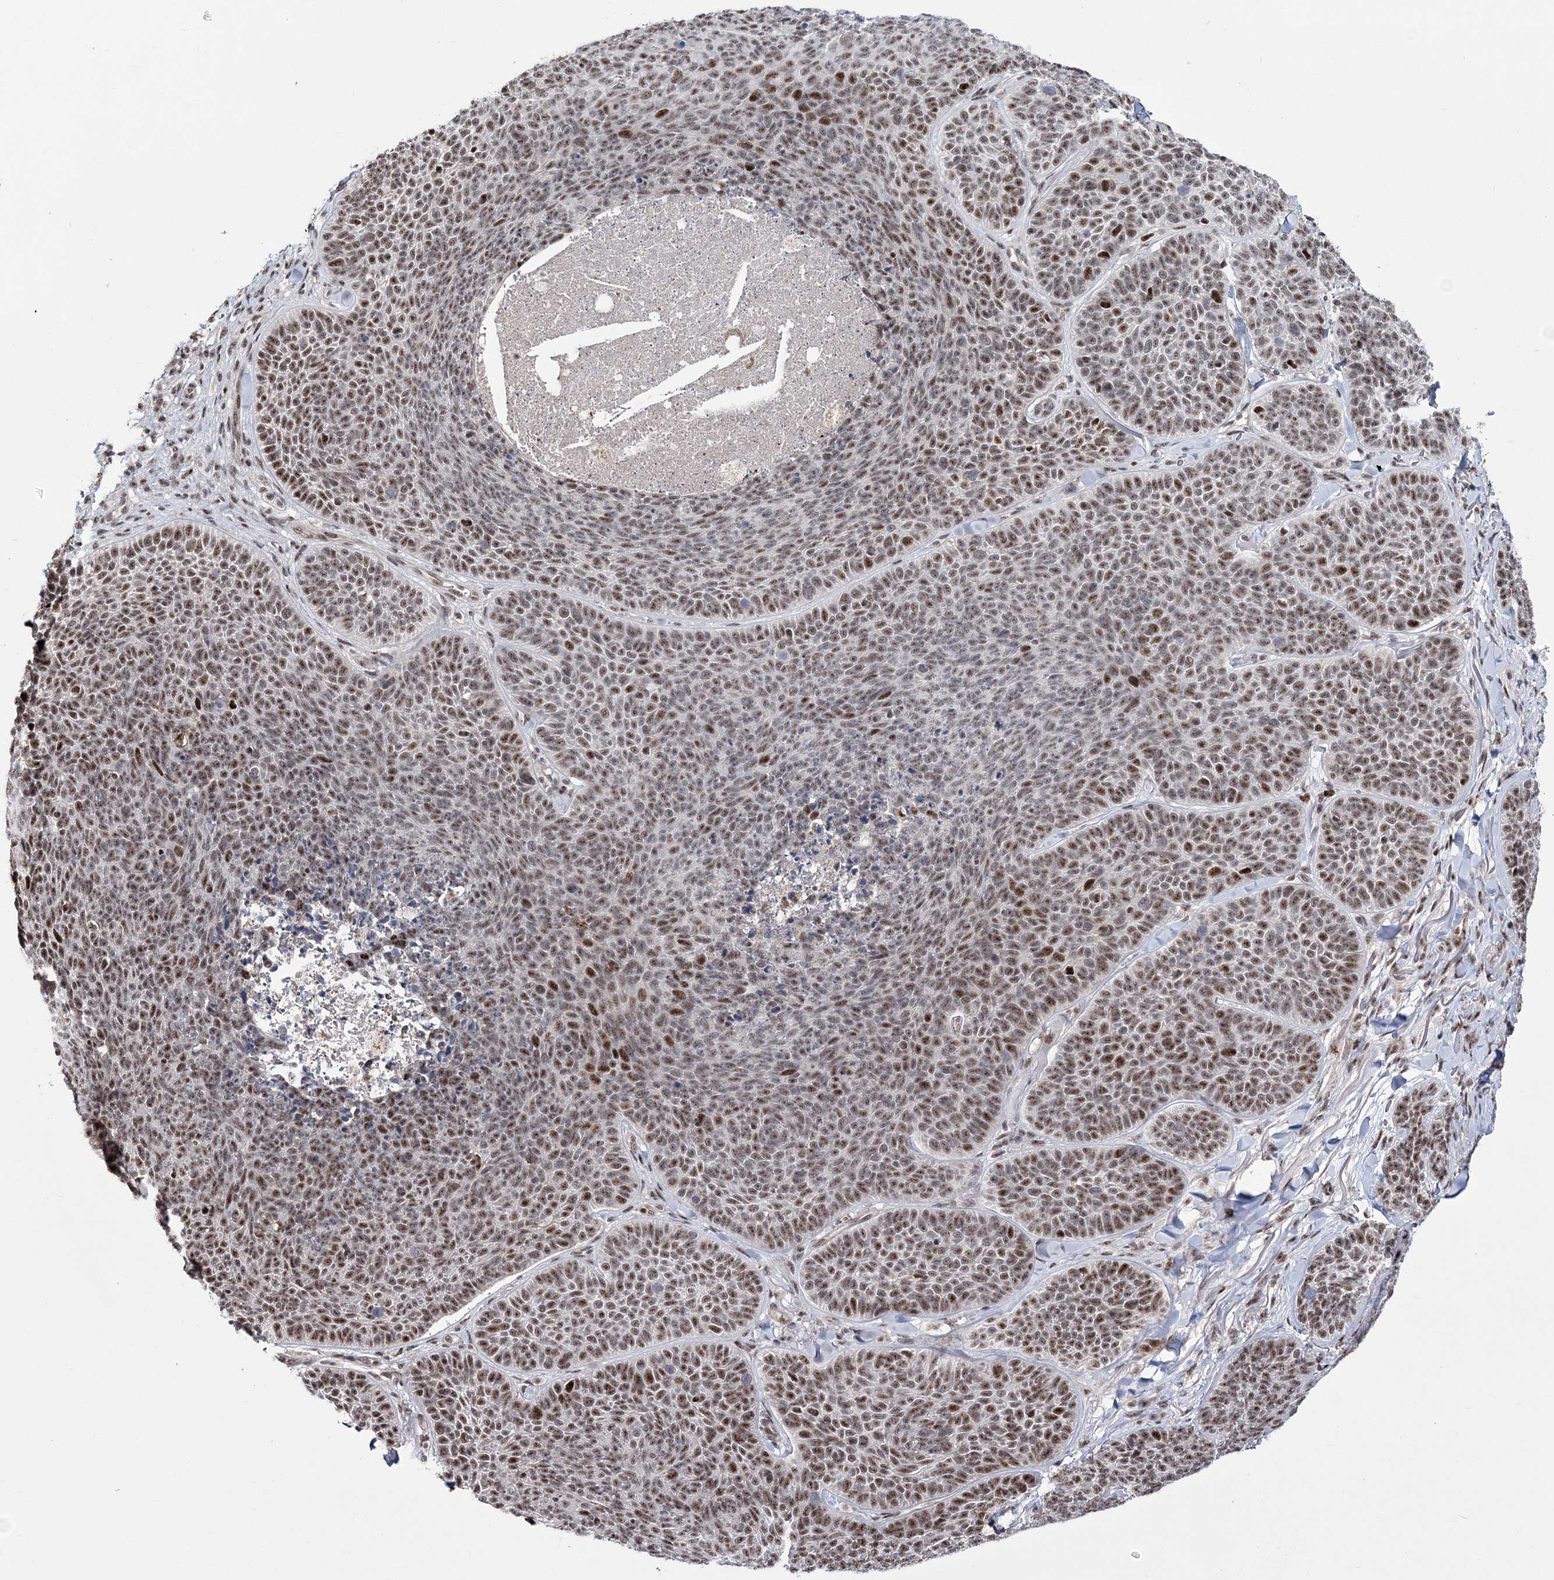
{"staining": {"intensity": "moderate", "quantity": "25%-75%", "location": "nuclear"}, "tissue": "skin cancer", "cell_type": "Tumor cells", "image_type": "cancer", "snomed": [{"axis": "morphology", "description": "Basal cell carcinoma"}, {"axis": "topography", "description": "Skin"}], "caption": "IHC micrograph of human skin cancer (basal cell carcinoma) stained for a protein (brown), which reveals medium levels of moderate nuclear positivity in approximately 25%-75% of tumor cells.", "gene": "TATDN2", "patient": {"sex": "male", "age": 85}}